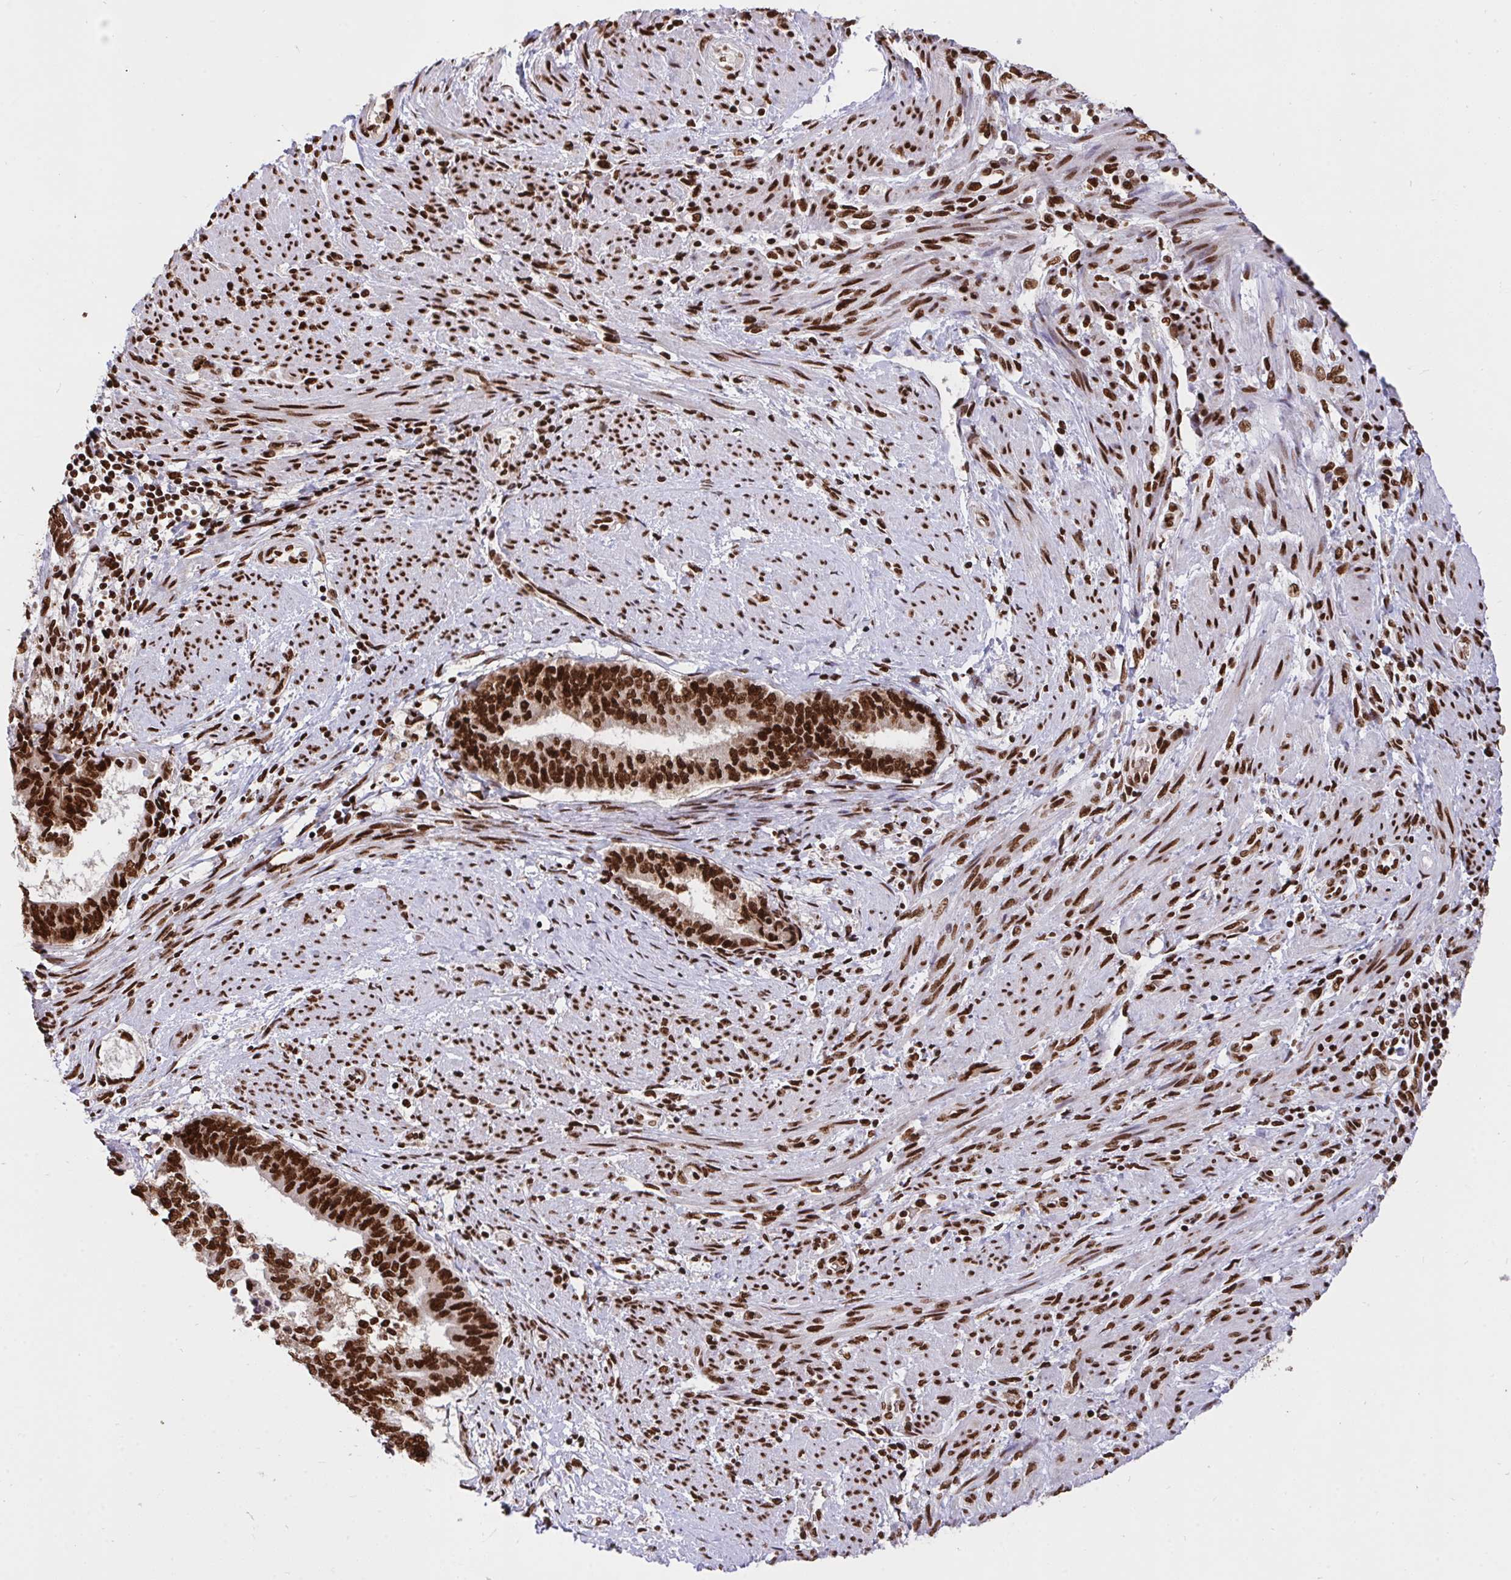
{"staining": {"intensity": "strong", "quantity": ">75%", "location": "nuclear"}, "tissue": "endometrial cancer", "cell_type": "Tumor cells", "image_type": "cancer", "snomed": [{"axis": "morphology", "description": "Adenocarcinoma, NOS"}, {"axis": "topography", "description": "Endometrium"}], "caption": "Protein expression analysis of human endometrial cancer reveals strong nuclear expression in approximately >75% of tumor cells.", "gene": "HNRNPL", "patient": {"sex": "female", "age": 65}}